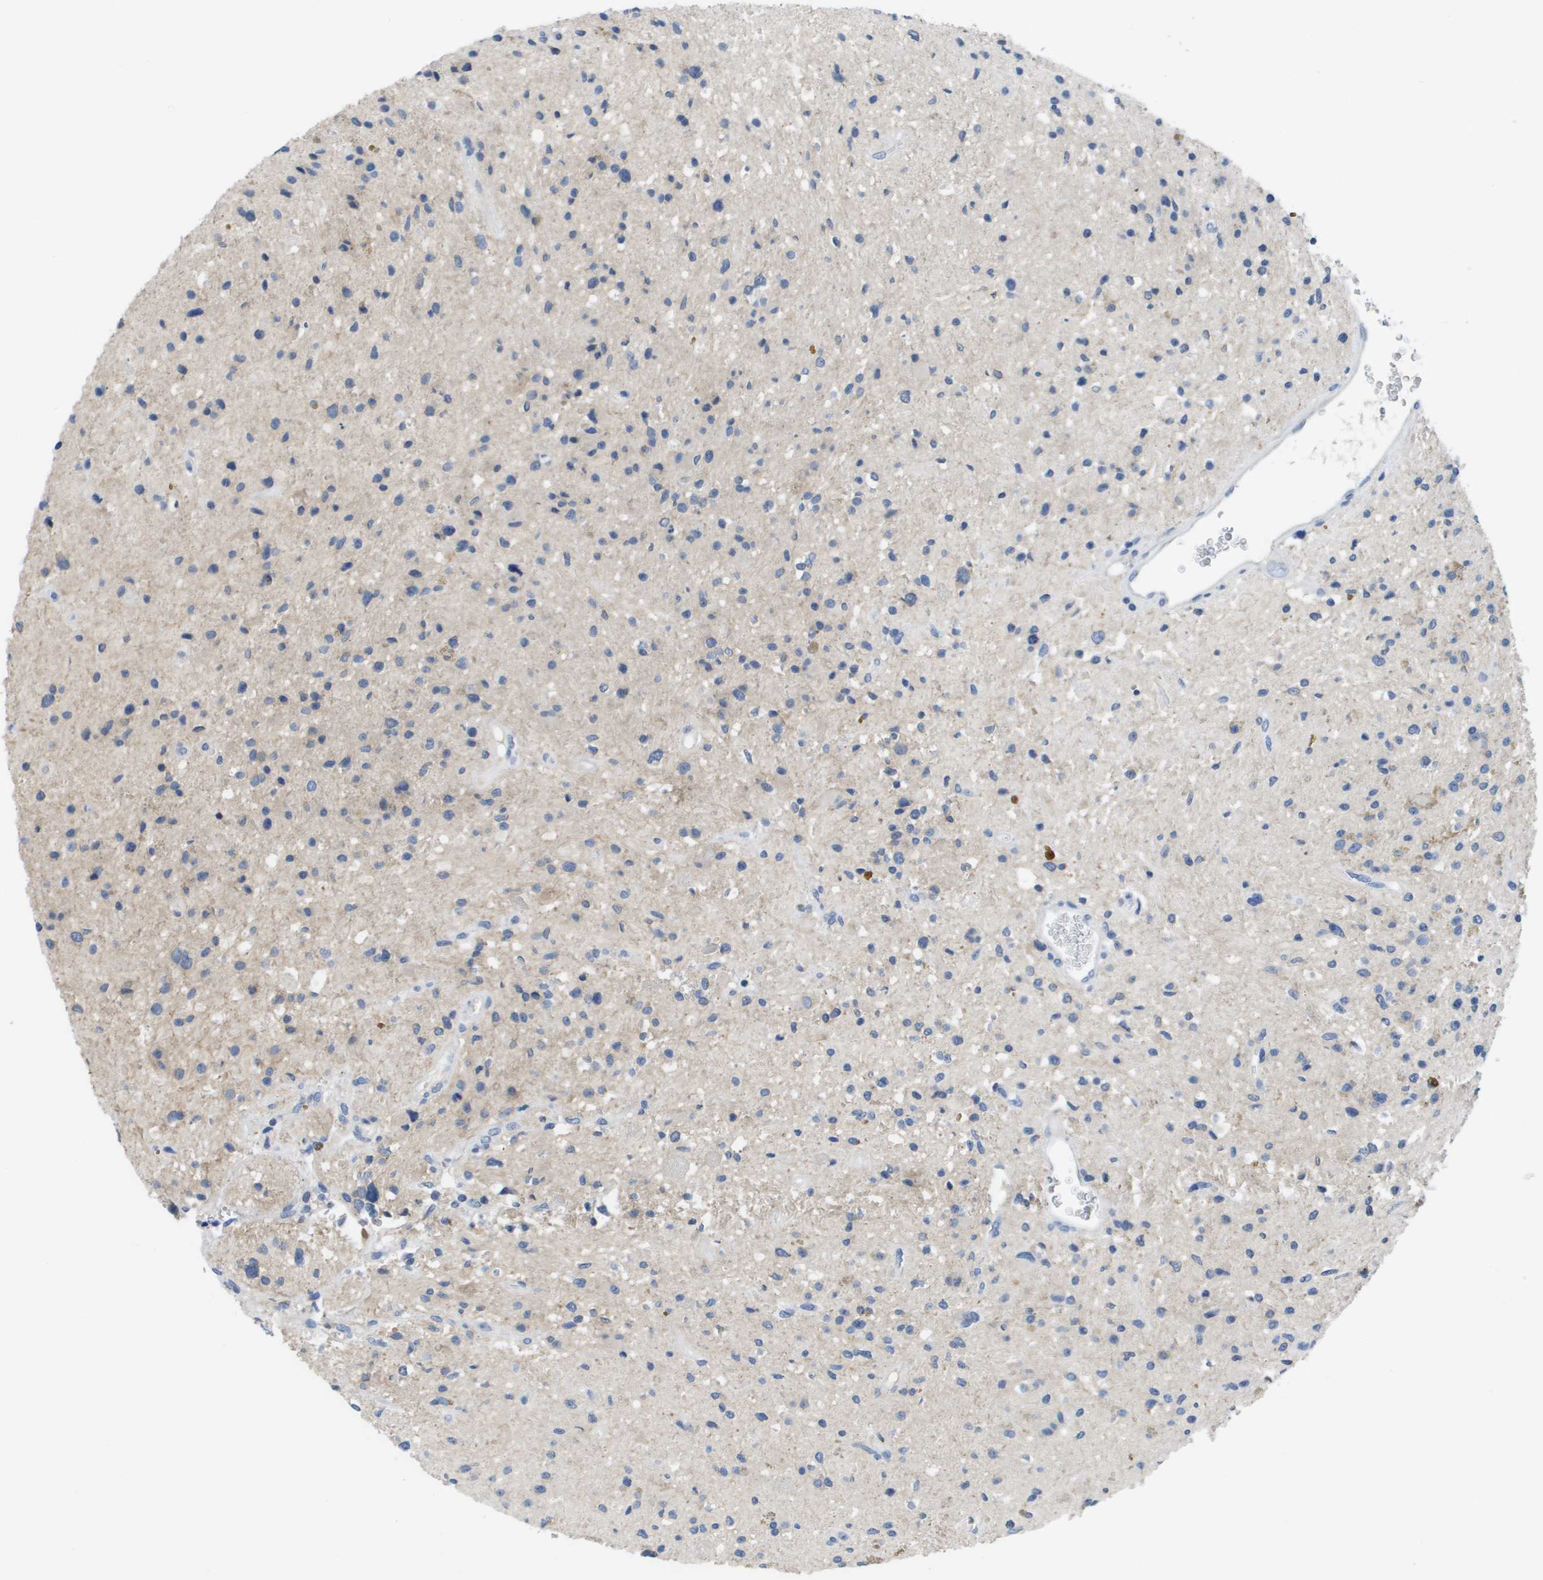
{"staining": {"intensity": "moderate", "quantity": "<25%", "location": "cytoplasmic/membranous"}, "tissue": "glioma", "cell_type": "Tumor cells", "image_type": "cancer", "snomed": [{"axis": "morphology", "description": "Glioma, malignant, High grade"}, {"axis": "topography", "description": "Brain"}], "caption": "Human high-grade glioma (malignant) stained with a protein marker exhibits moderate staining in tumor cells.", "gene": "NCS1", "patient": {"sex": "male", "age": 33}}